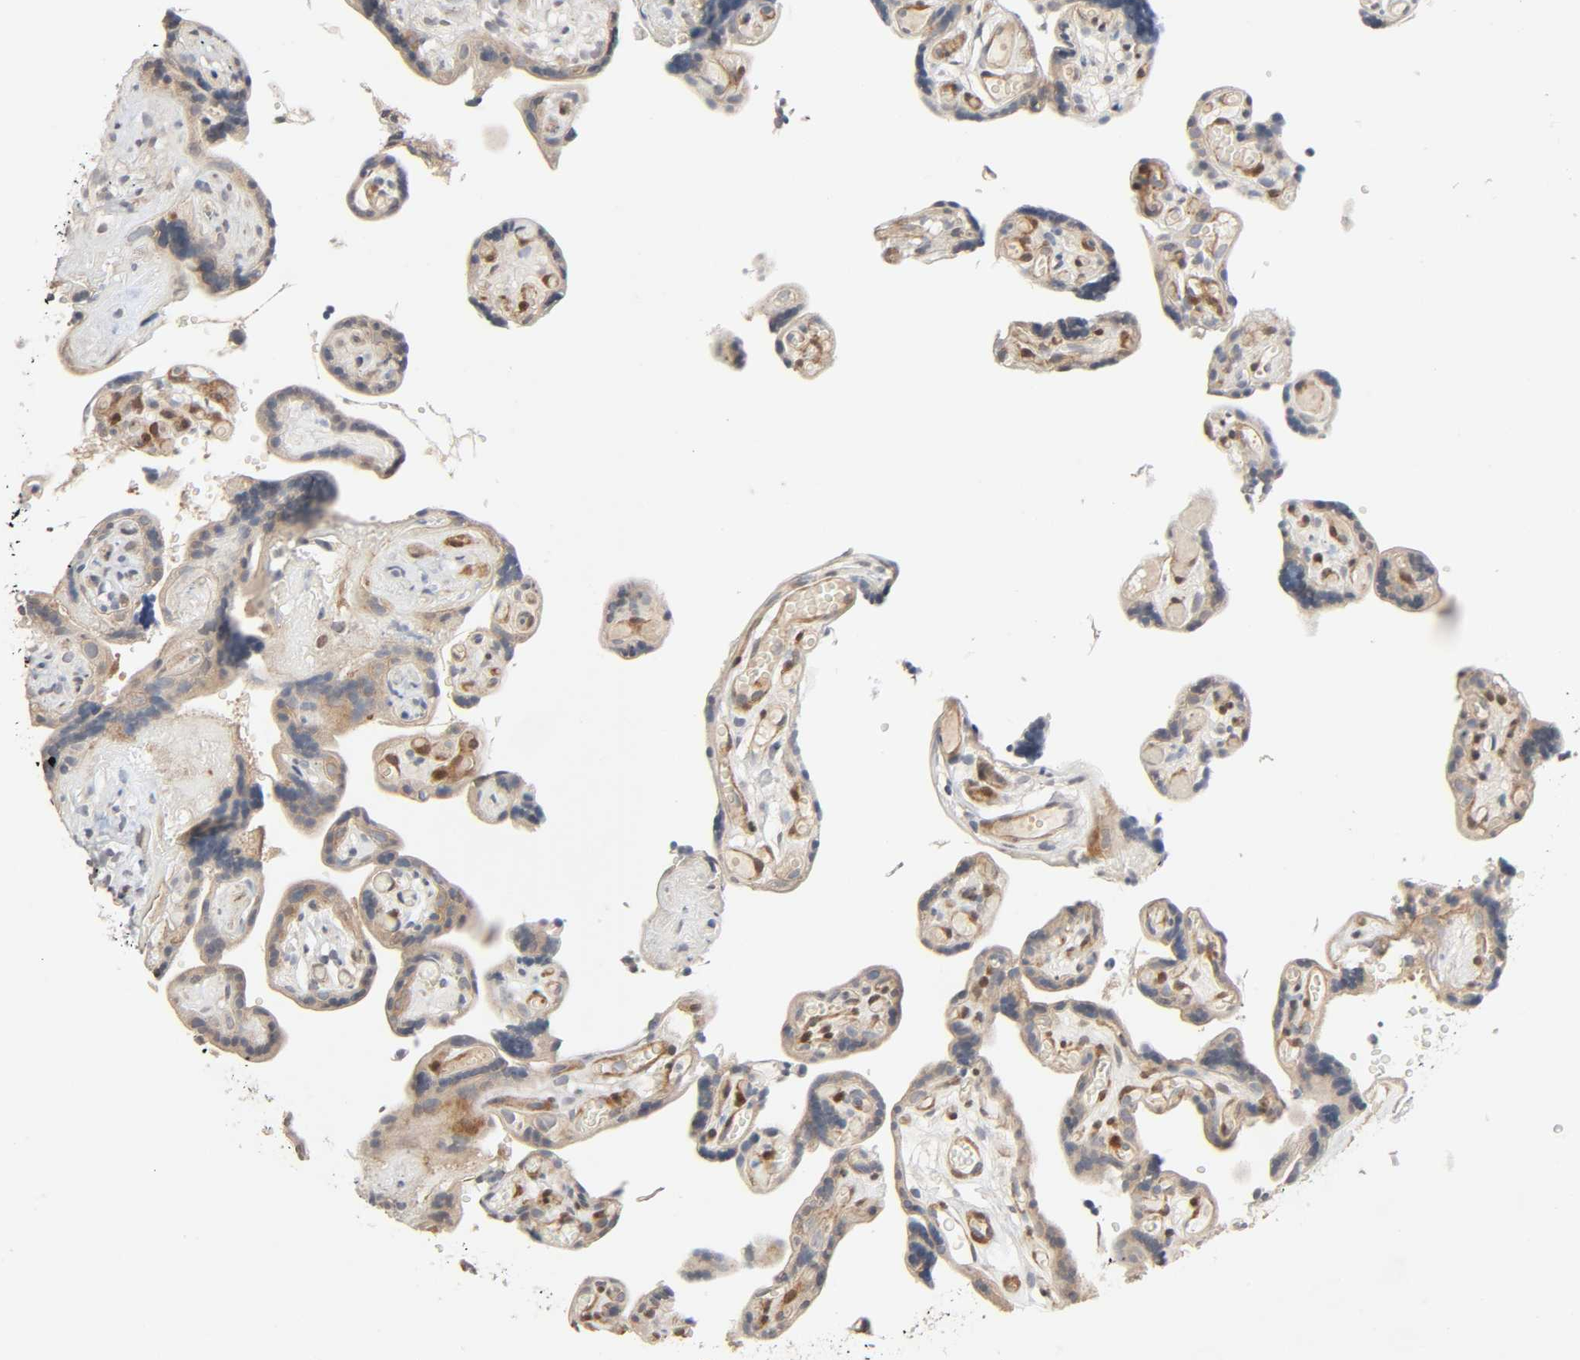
{"staining": {"intensity": "moderate", "quantity": ">75%", "location": "cytoplasmic/membranous"}, "tissue": "placenta", "cell_type": "Trophoblastic cells", "image_type": "normal", "snomed": [{"axis": "morphology", "description": "Normal tissue, NOS"}, {"axis": "topography", "description": "Placenta"}], "caption": "A micrograph of placenta stained for a protein exhibits moderate cytoplasmic/membranous brown staining in trophoblastic cells. The staining is performed using DAB (3,3'-diaminobenzidine) brown chromogen to label protein expression. The nuclei are counter-stained blue using hematoxylin.", "gene": "PTK2", "patient": {"sex": "female", "age": 30}}